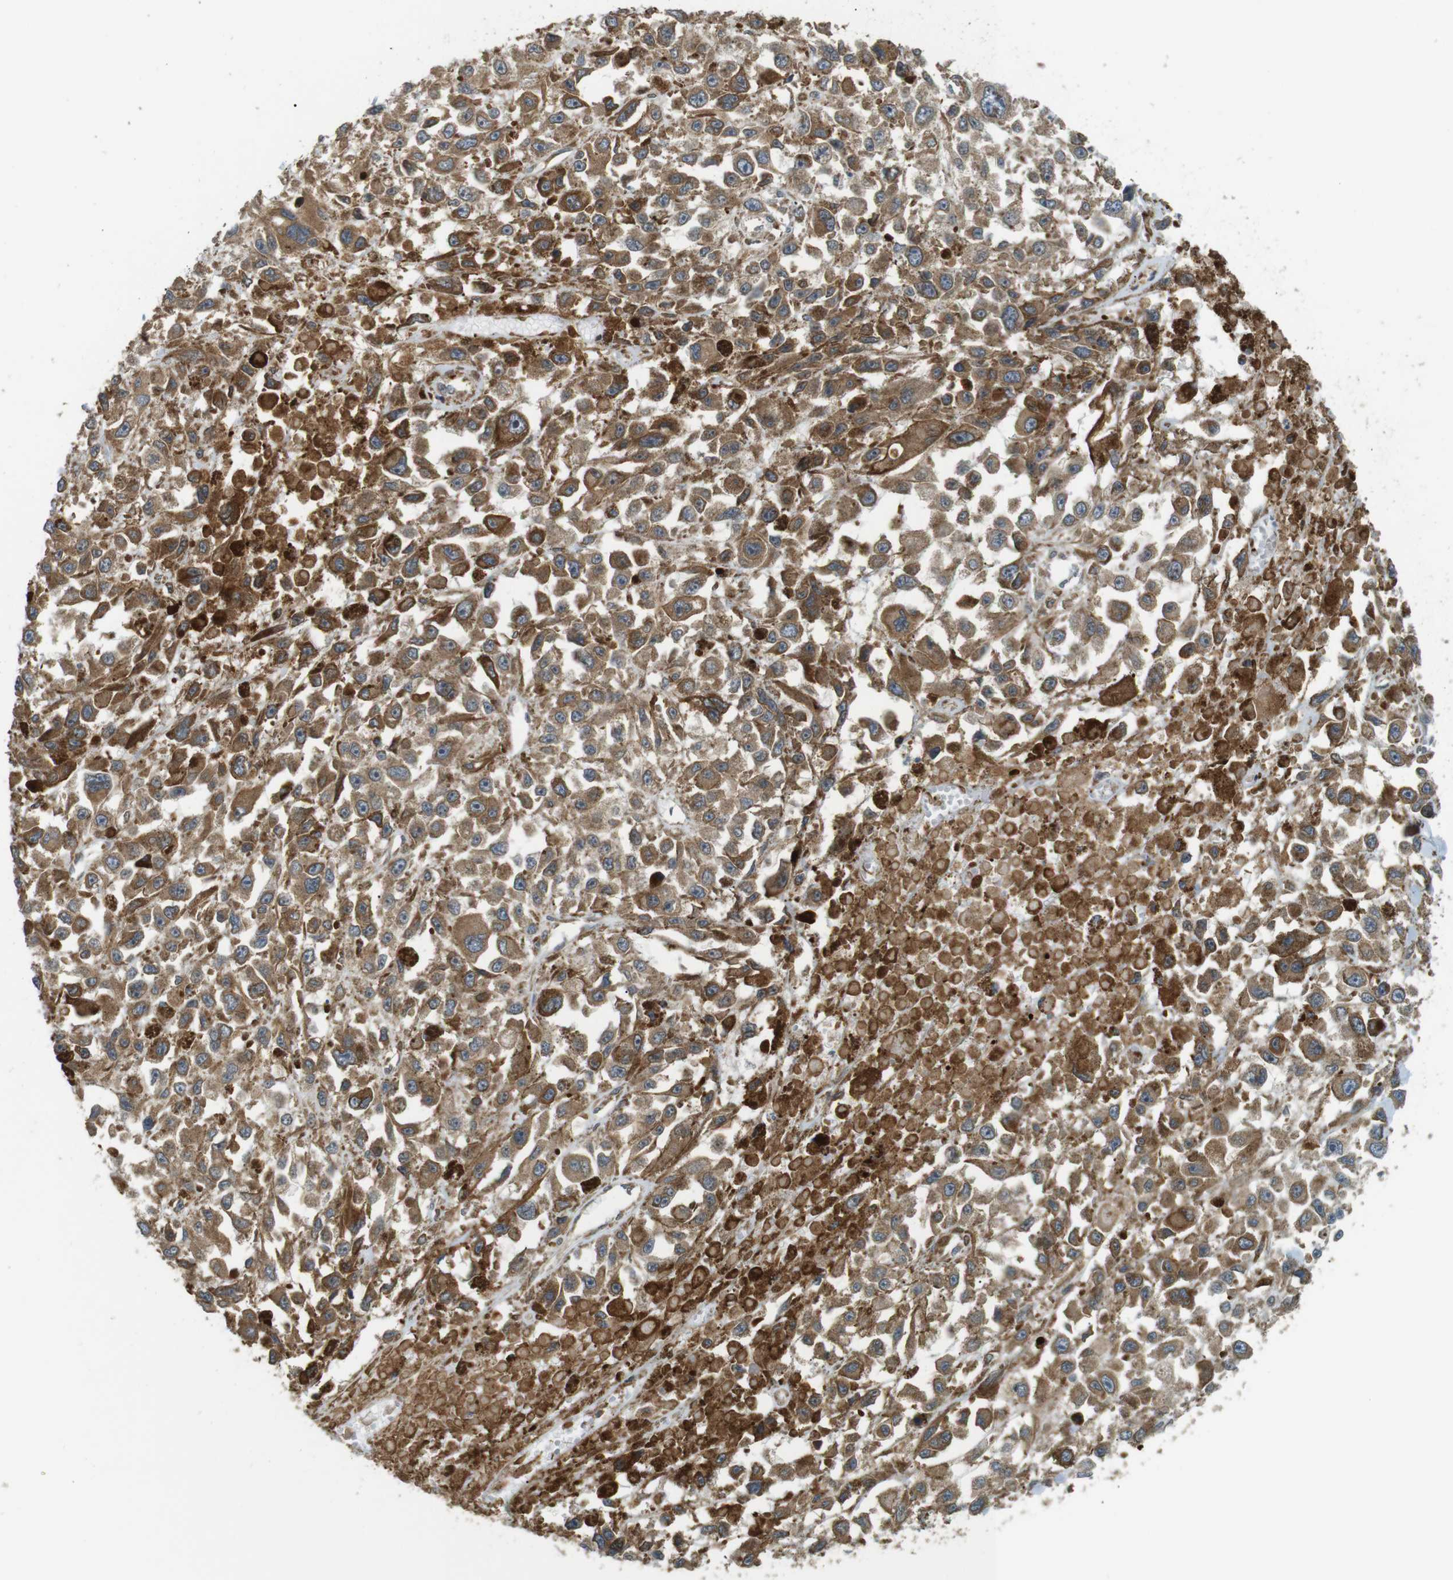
{"staining": {"intensity": "moderate", "quantity": ">75%", "location": "cytoplasmic/membranous"}, "tissue": "melanoma", "cell_type": "Tumor cells", "image_type": "cancer", "snomed": [{"axis": "morphology", "description": "Malignant melanoma, Metastatic site"}, {"axis": "topography", "description": "Lymph node"}], "caption": "A brown stain labels moderate cytoplasmic/membranous expression of a protein in melanoma tumor cells.", "gene": "TMED4", "patient": {"sex": "male", "age": 59}}